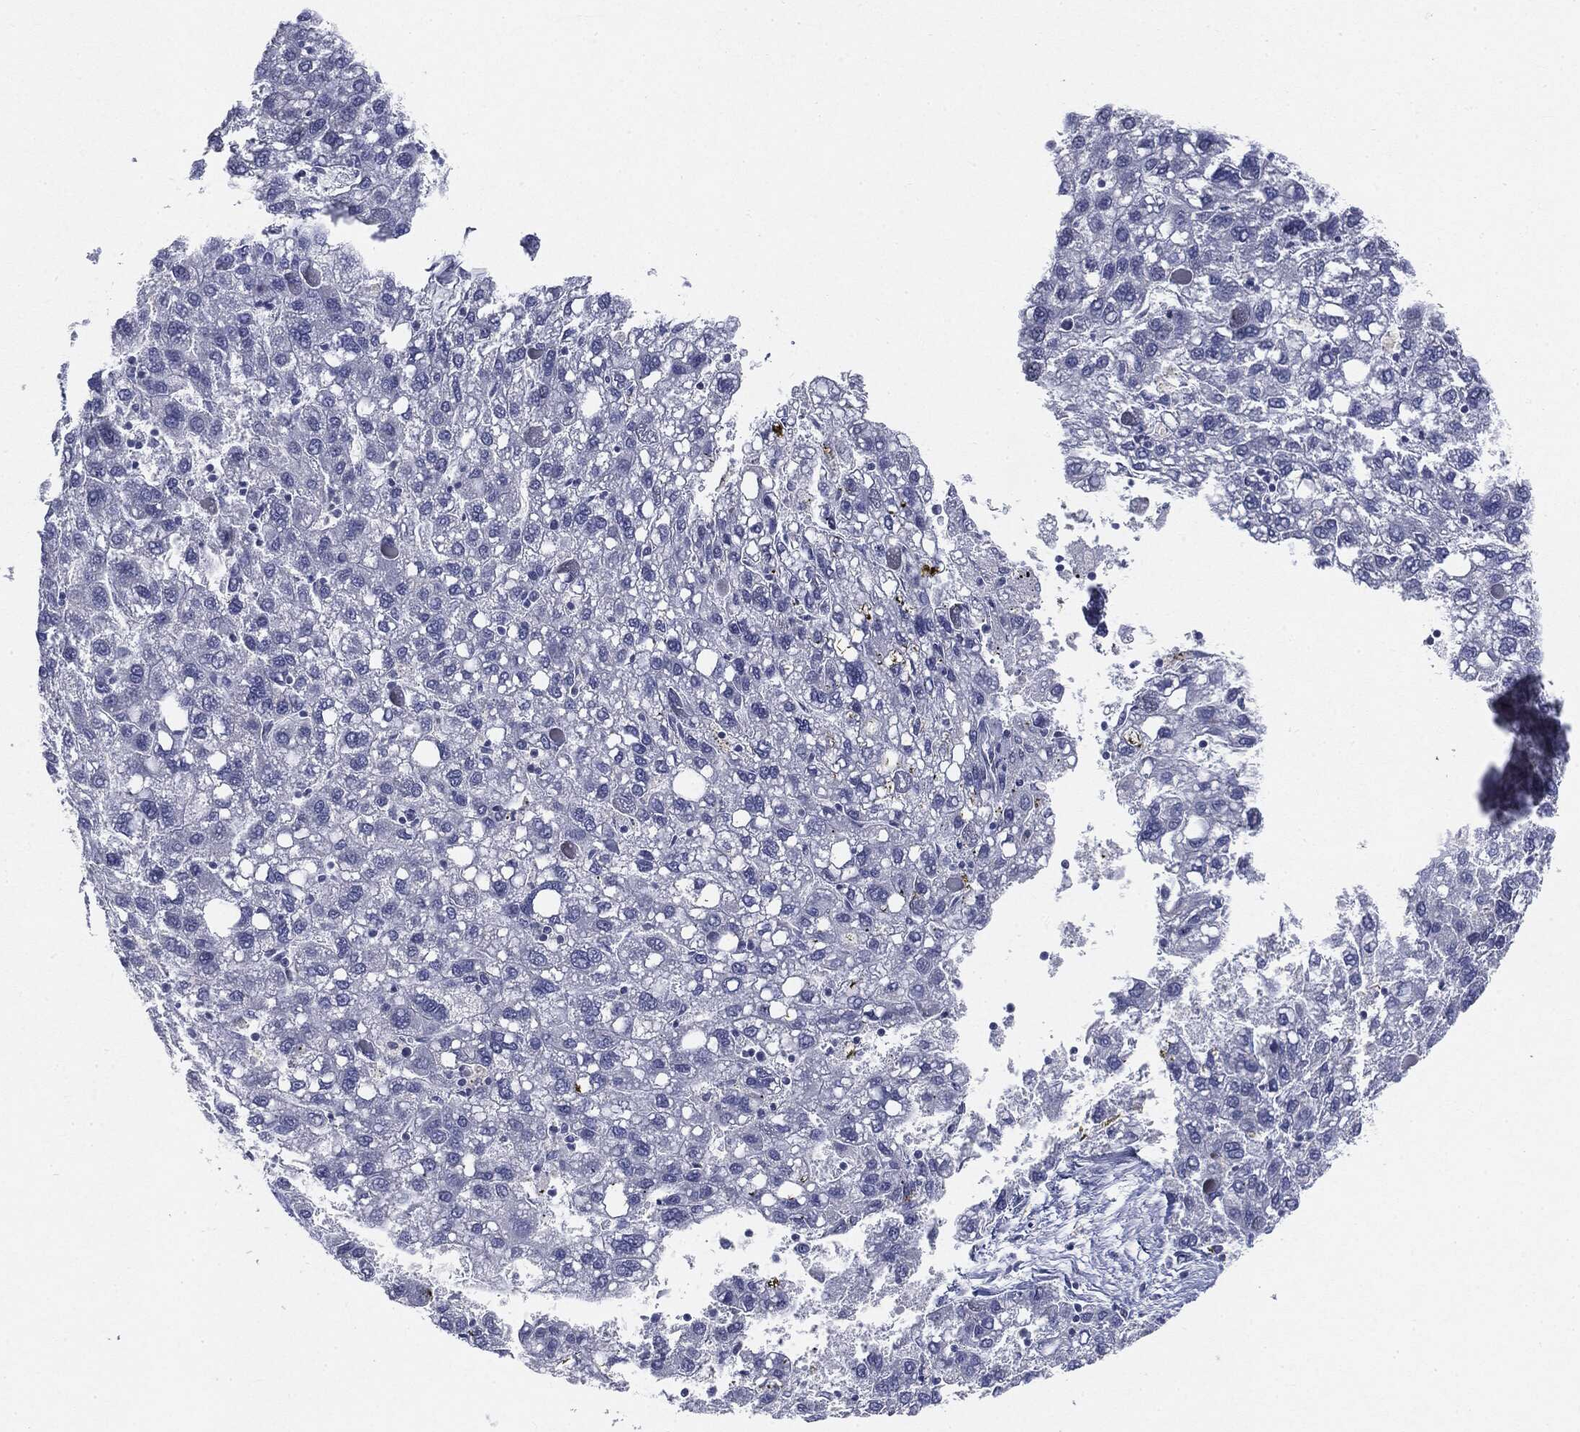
{"staining": {"intensity": "negative", "quantity": "none", "location": "none"}, "tissue": "liver cancer", "cell_type": "Tumor cells", "image_type": "cancer", "snomed": [{"axis": "morphology", "description": "Carcinoma, Hepatocellular, NOS"}, {"axis": "topography", "description": "Liver"}], "caption": "Immunohistochemical staining of human liver hepatocellular carcinoma shows no significant staining in tumor cells.", "gene": "CGB1", "patient": {"sex": "female", "age": 82}}